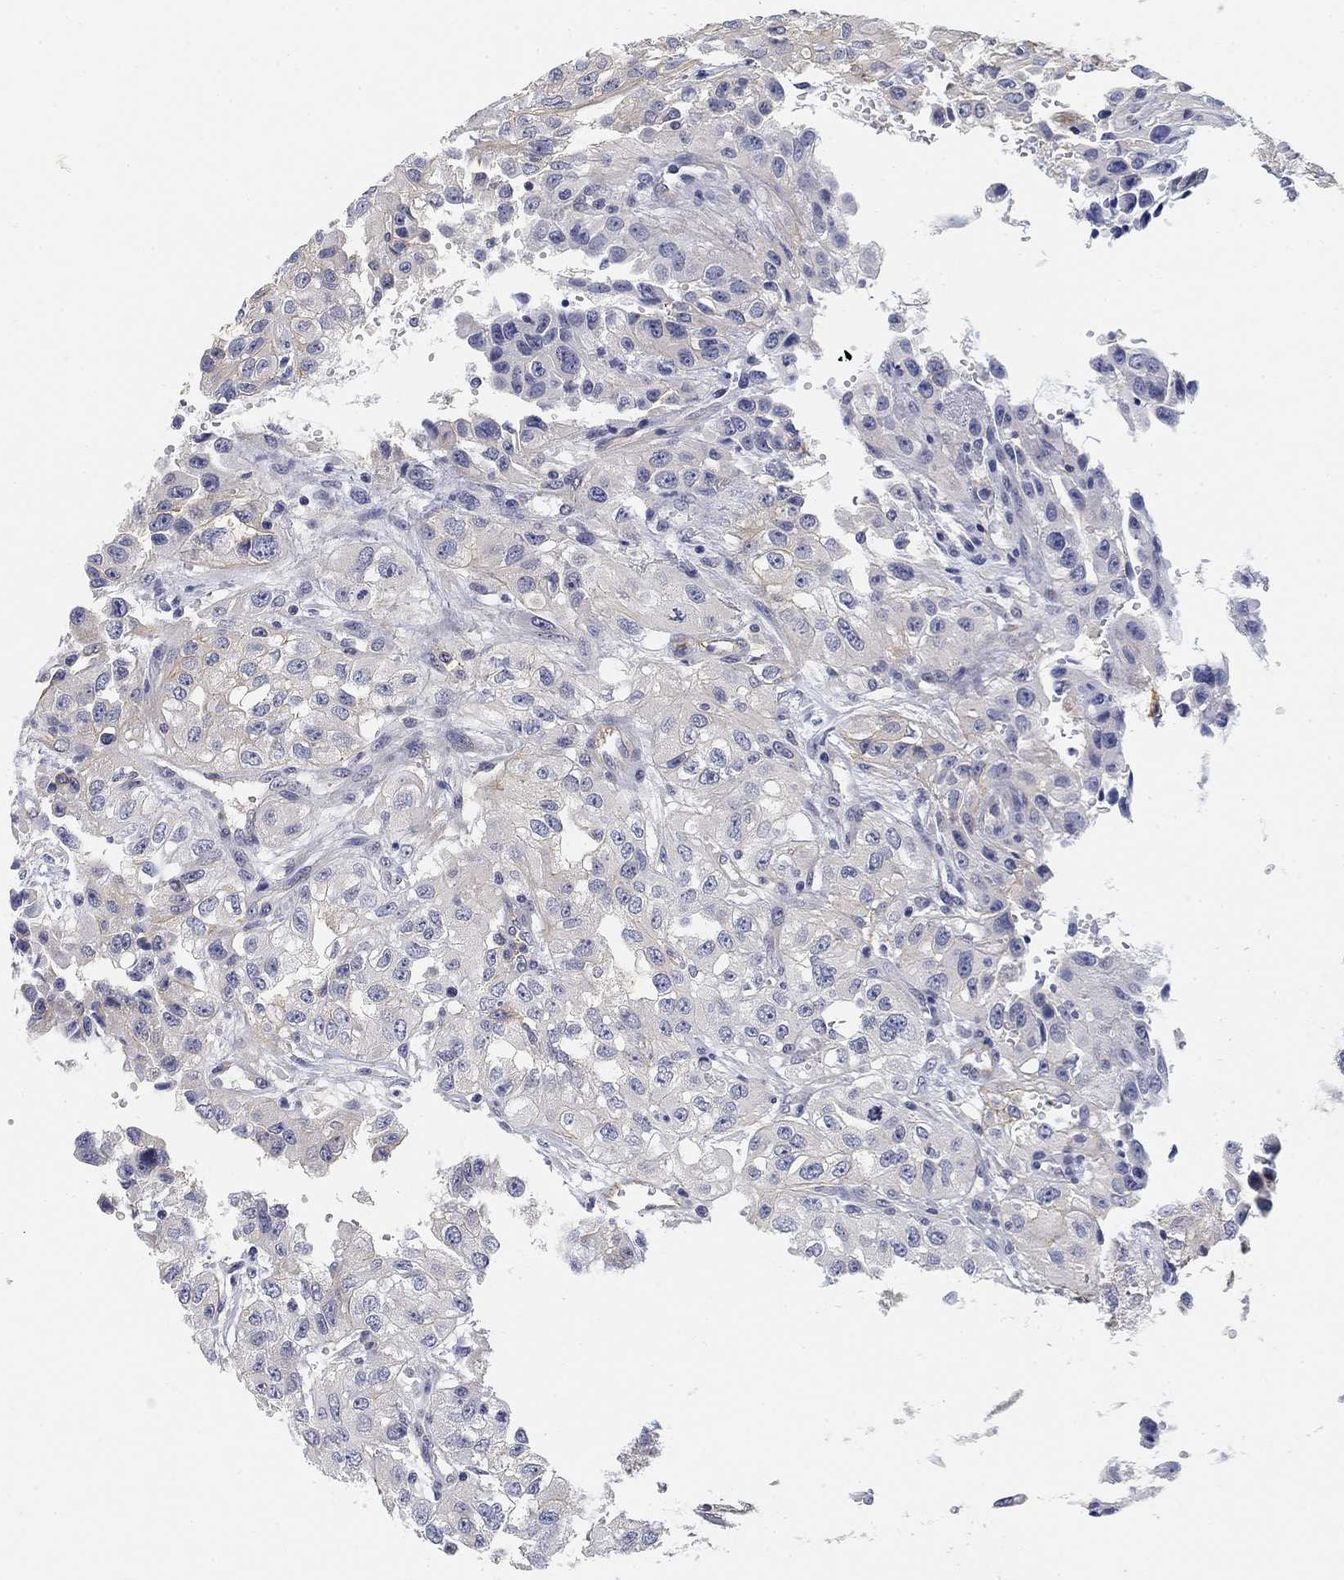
{"staining": {"intensity": "strong", "quantity": "<25%", "location": "cytoplasmic/membranous"}, "tissue": "renal cancer", "cell_type": "Tumor cells", "image_type": "cancer", "snomed": [{"axis": "morphology", "description": "Adenocarcinoma, NOS"}, {"axis": "topography", "description": "Kidney"}], "caption": "Brown immunohistochemical staining in human renal adenocarcinoma displays strong cytoplasmic/membranous staining in about <25% of tumor cells.", "gene": "SLC2A5", "patient": {"sex": "male", "age": 64}}